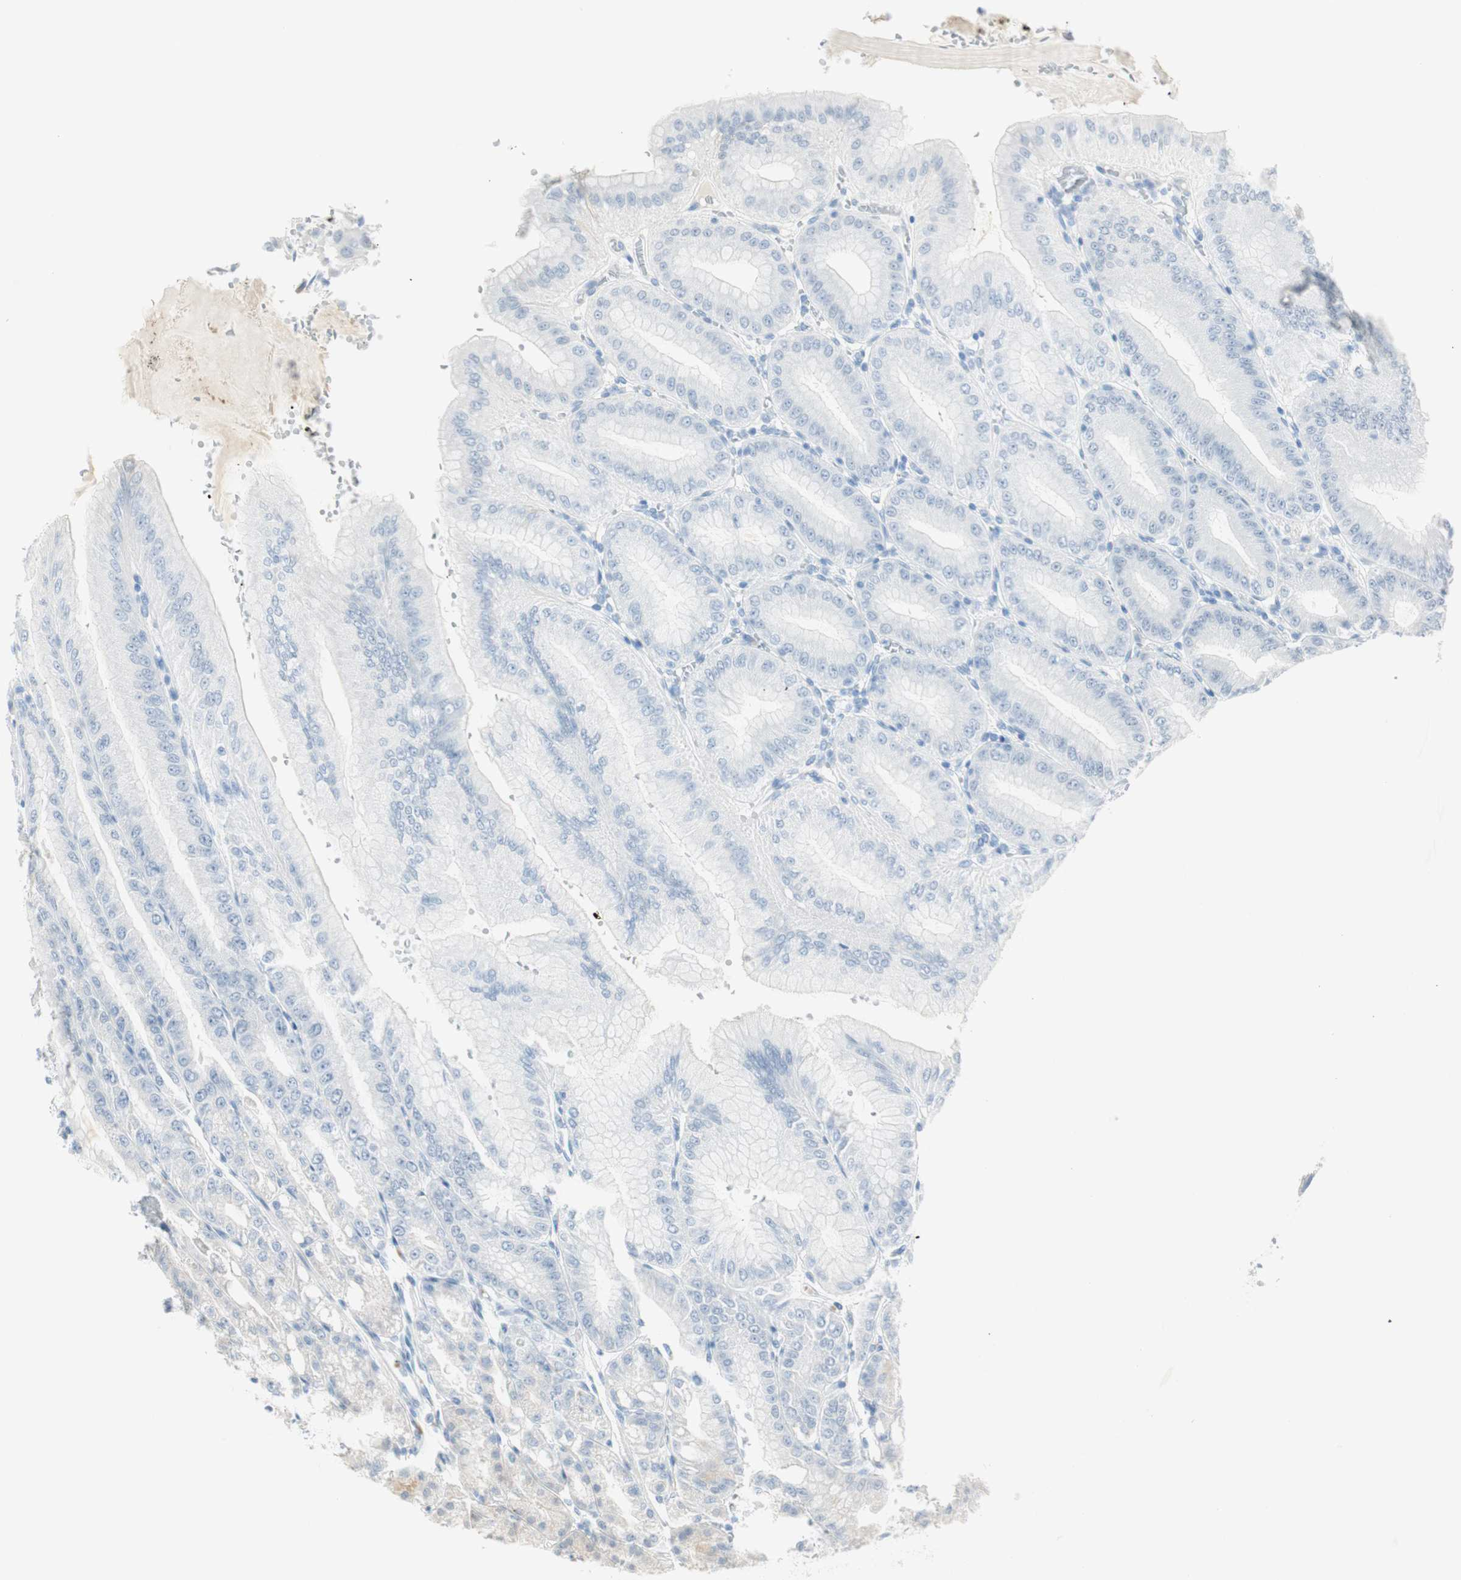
{"staining": {"intensity": "weak", "quantity": "<25%", "location": "cytoplasmic/membranous"}, "tissue": "stomach", "cell_type": "Glandular cells", "image_type": "normal", "snomed": [{"axis": "morphology", "description": "Normal tissue, NOS"}, {"axis": "topography", "description": "Stomach, lower"}], "caption": "There is no significant staining in glandular cells of stomach. (DAB (3,3'-diaminobenzidine) IHC, high magnification).", "gene": "MLLT10", "patient": {"sex": "male", "age": 71}}